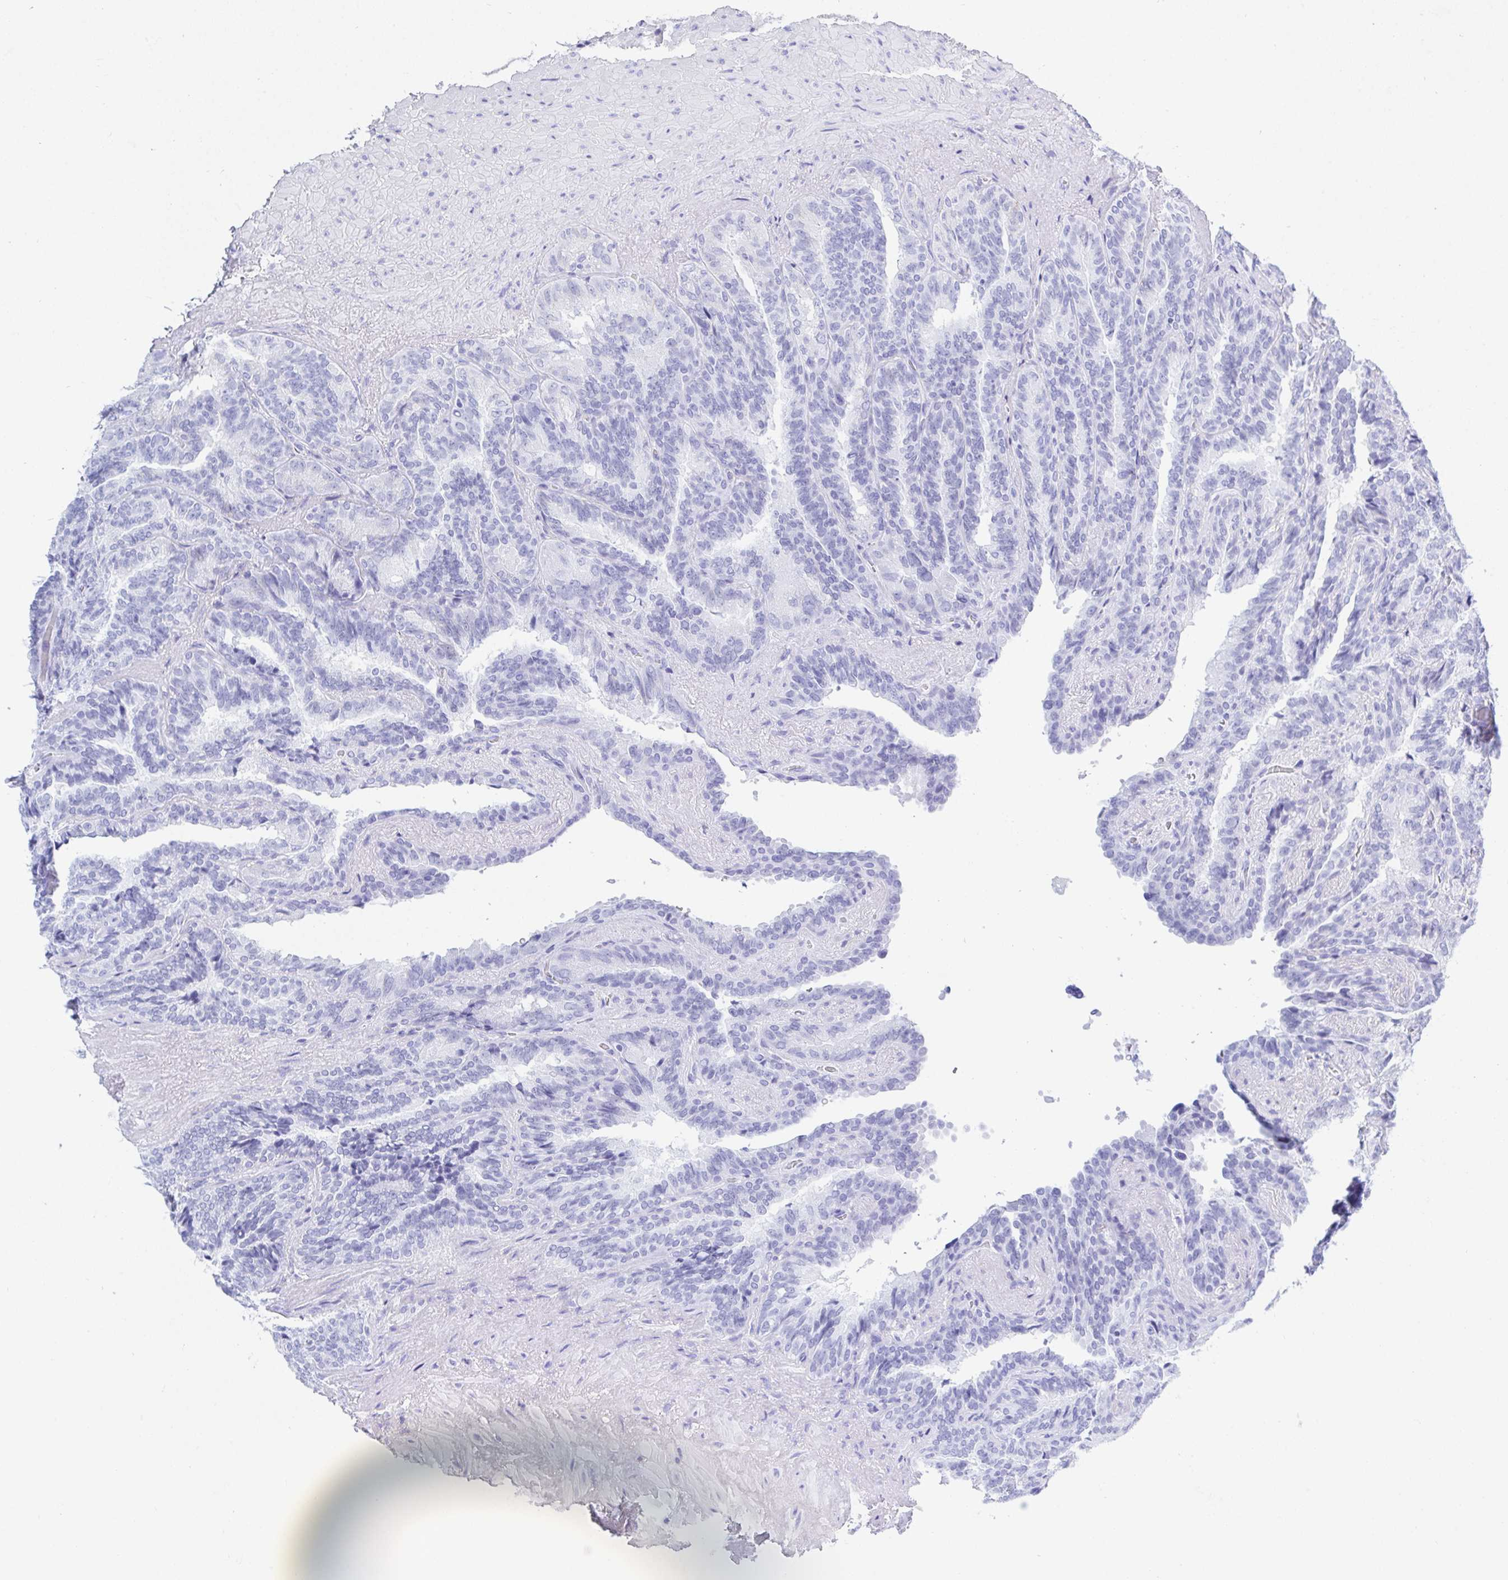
{"staining": {"intensity": "negative", "quantity": "none", "location": "none"}, "tissue": "seminal vesicle", "cell_type": "Glandular cells", "image_type": "normal", "snomed": [{"axis": "morphology", "description": "Normal tissue, NOS"}, {"axis": "topography", "description": "Seminal veicle"}], "caption": "Glandular cells show no significant protein staining in benign seminal vesicle. (Brightfield microscopy of DAB IHC at high magnification).", "gene": "FRMD3", "patient": {"sex": "male", "age": 60}}